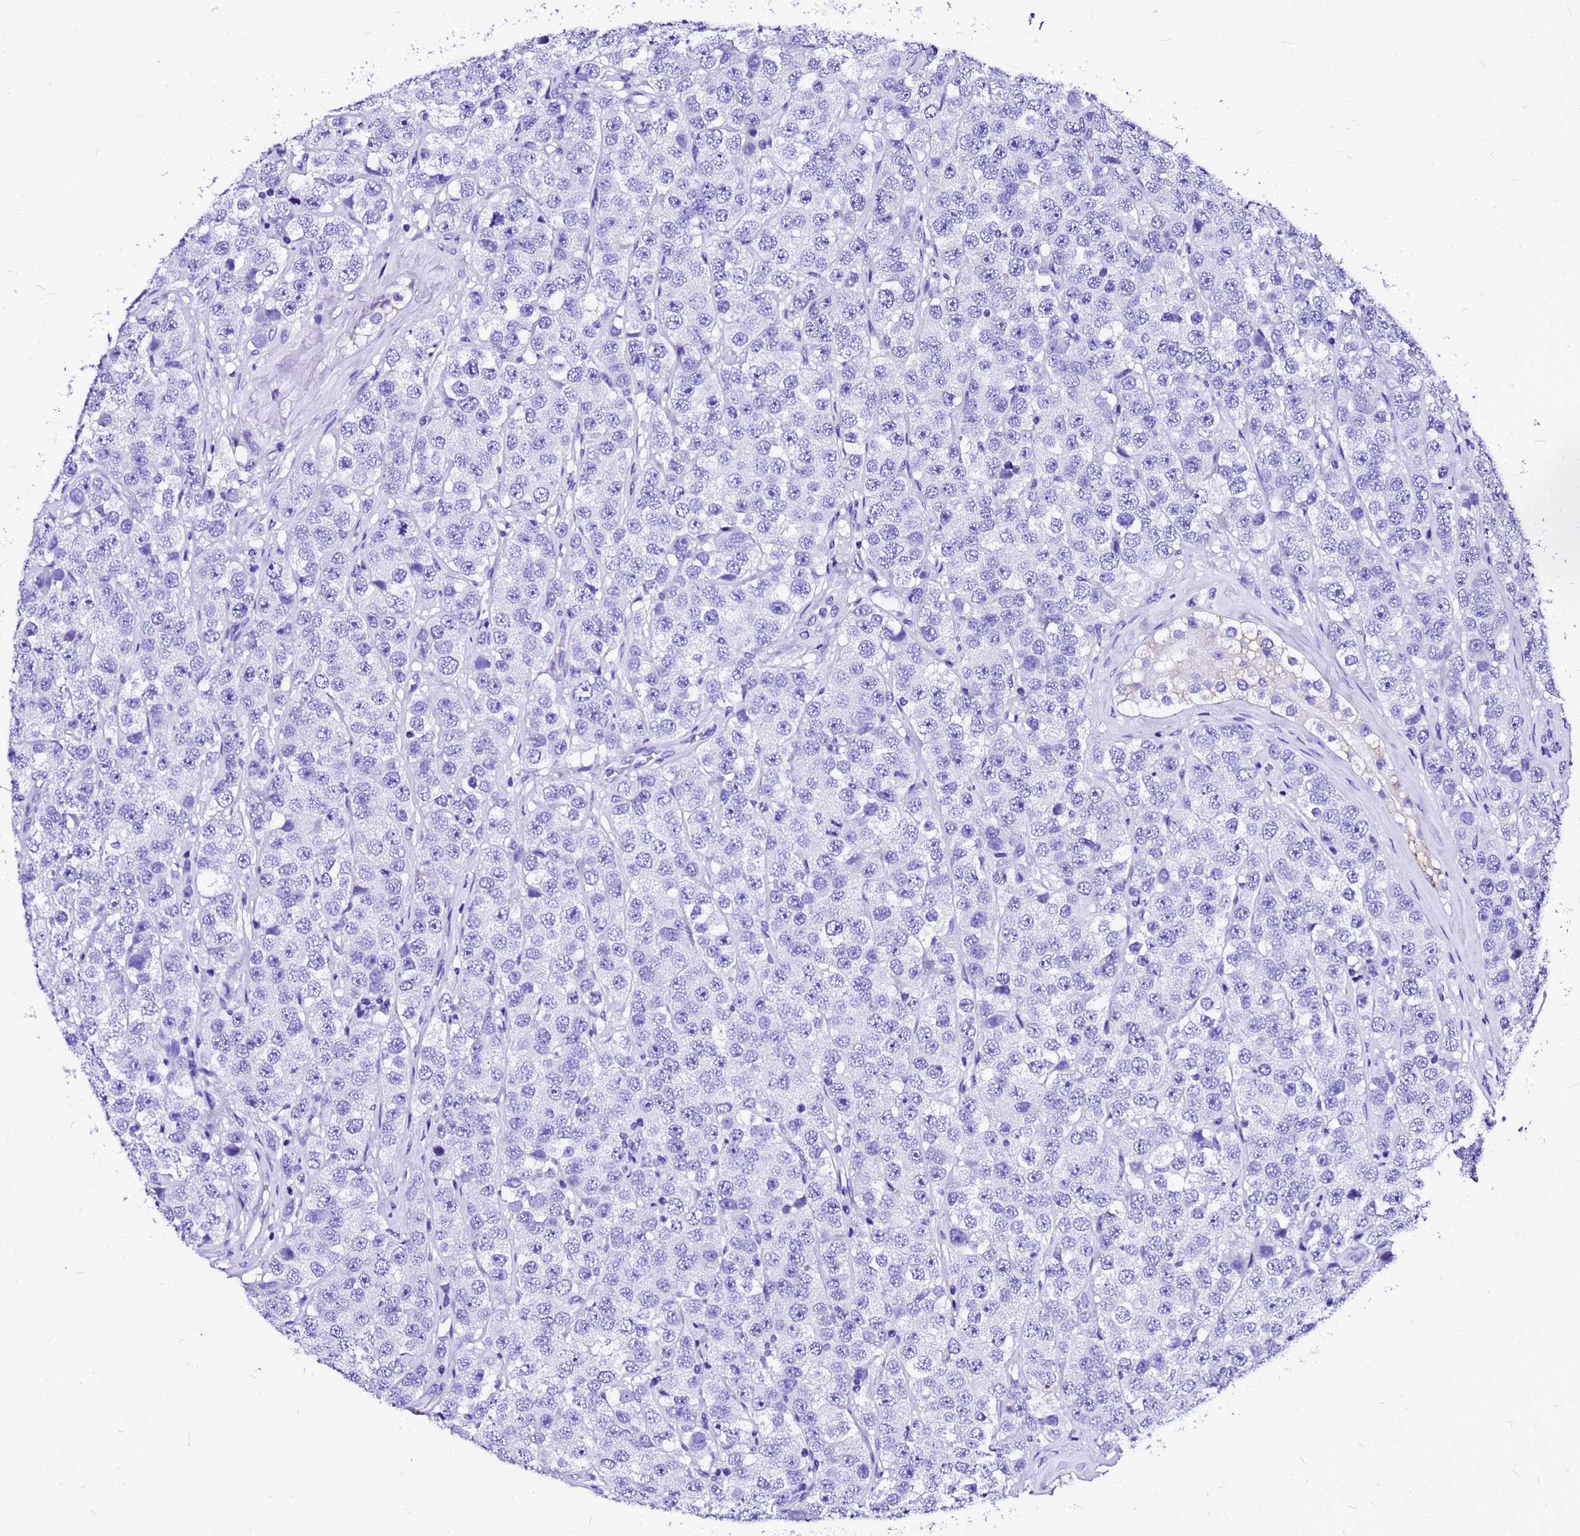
{"staining": {"intensity": "negative", "quantity": "none", "location": "none"}, "tissue": "testis cancer", "cell_type": "Tumor cells", "image_type": "cancer", "snomed": [{"axis": "morphology", "description": "Seminoma, NOS"}, {"axis": "topography", "description": "Testis"}], "caption": "A photomicrograph of human testis seminoma is negative for staining in tumor cells.", "gene": "HERC4", "patient": {"sex": "male", "age": 28}}